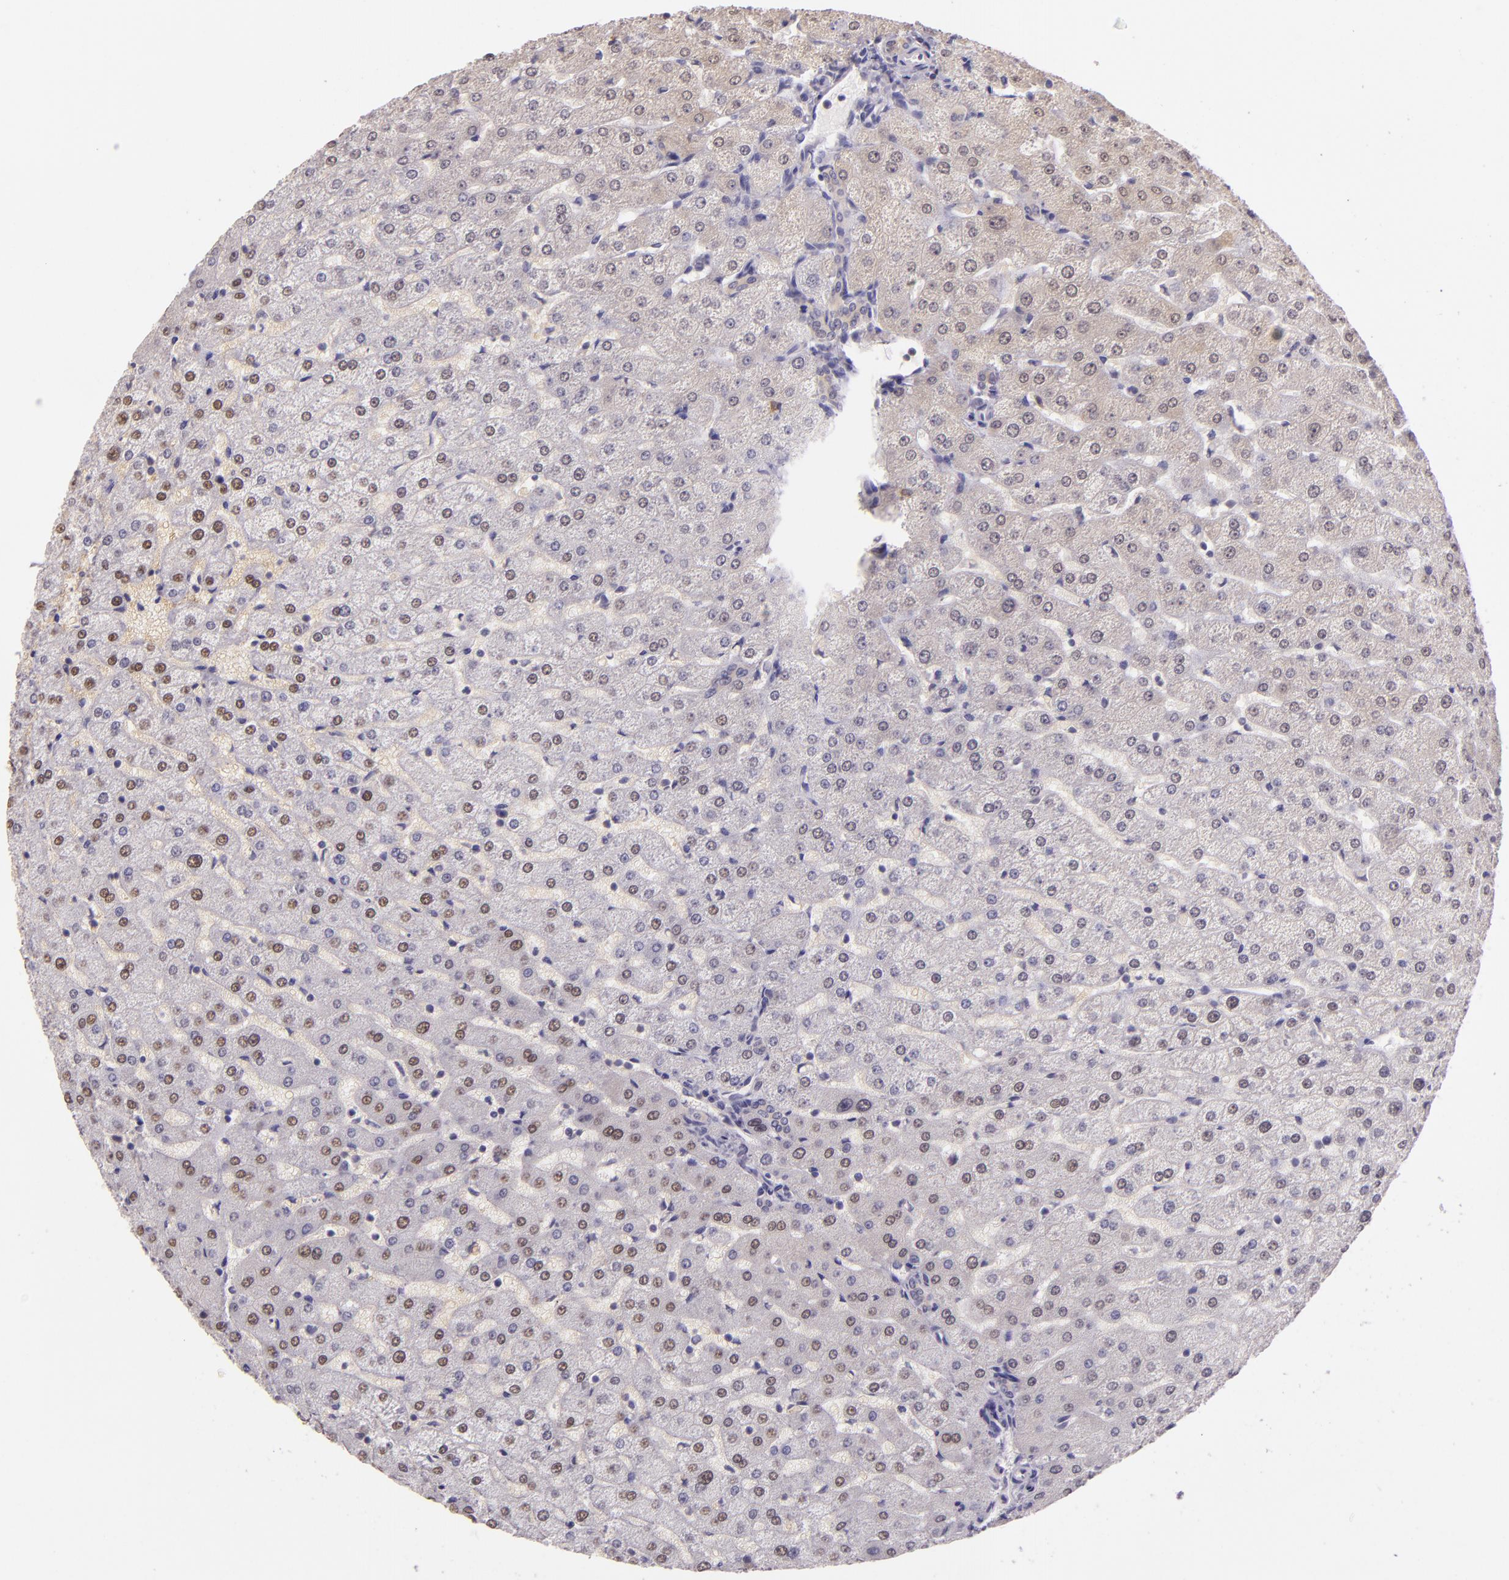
{"staining": {"intensity": "weak", "quantity": ">75%", "location": "cytoplasmic/membranous"}, "tissue": "liver", "cell_type": "Cholangiocytes", "image_type": "normal", "snomed": [{"axis": "morphology", "description": "Normal tissue, NOS"}, {"axis": "morphology", "description": "Fibrosis, NOS"}, {"axis": "topography", "description": "Liver"}], "caption": "About >75% of cholangiocytes in benign liver display weak cytoplasmic/membranous protein staining as visualized by brown immunohistochemical staining.", "gene": "HSPA8", "patient": {"sex": "female", "age": 29}}